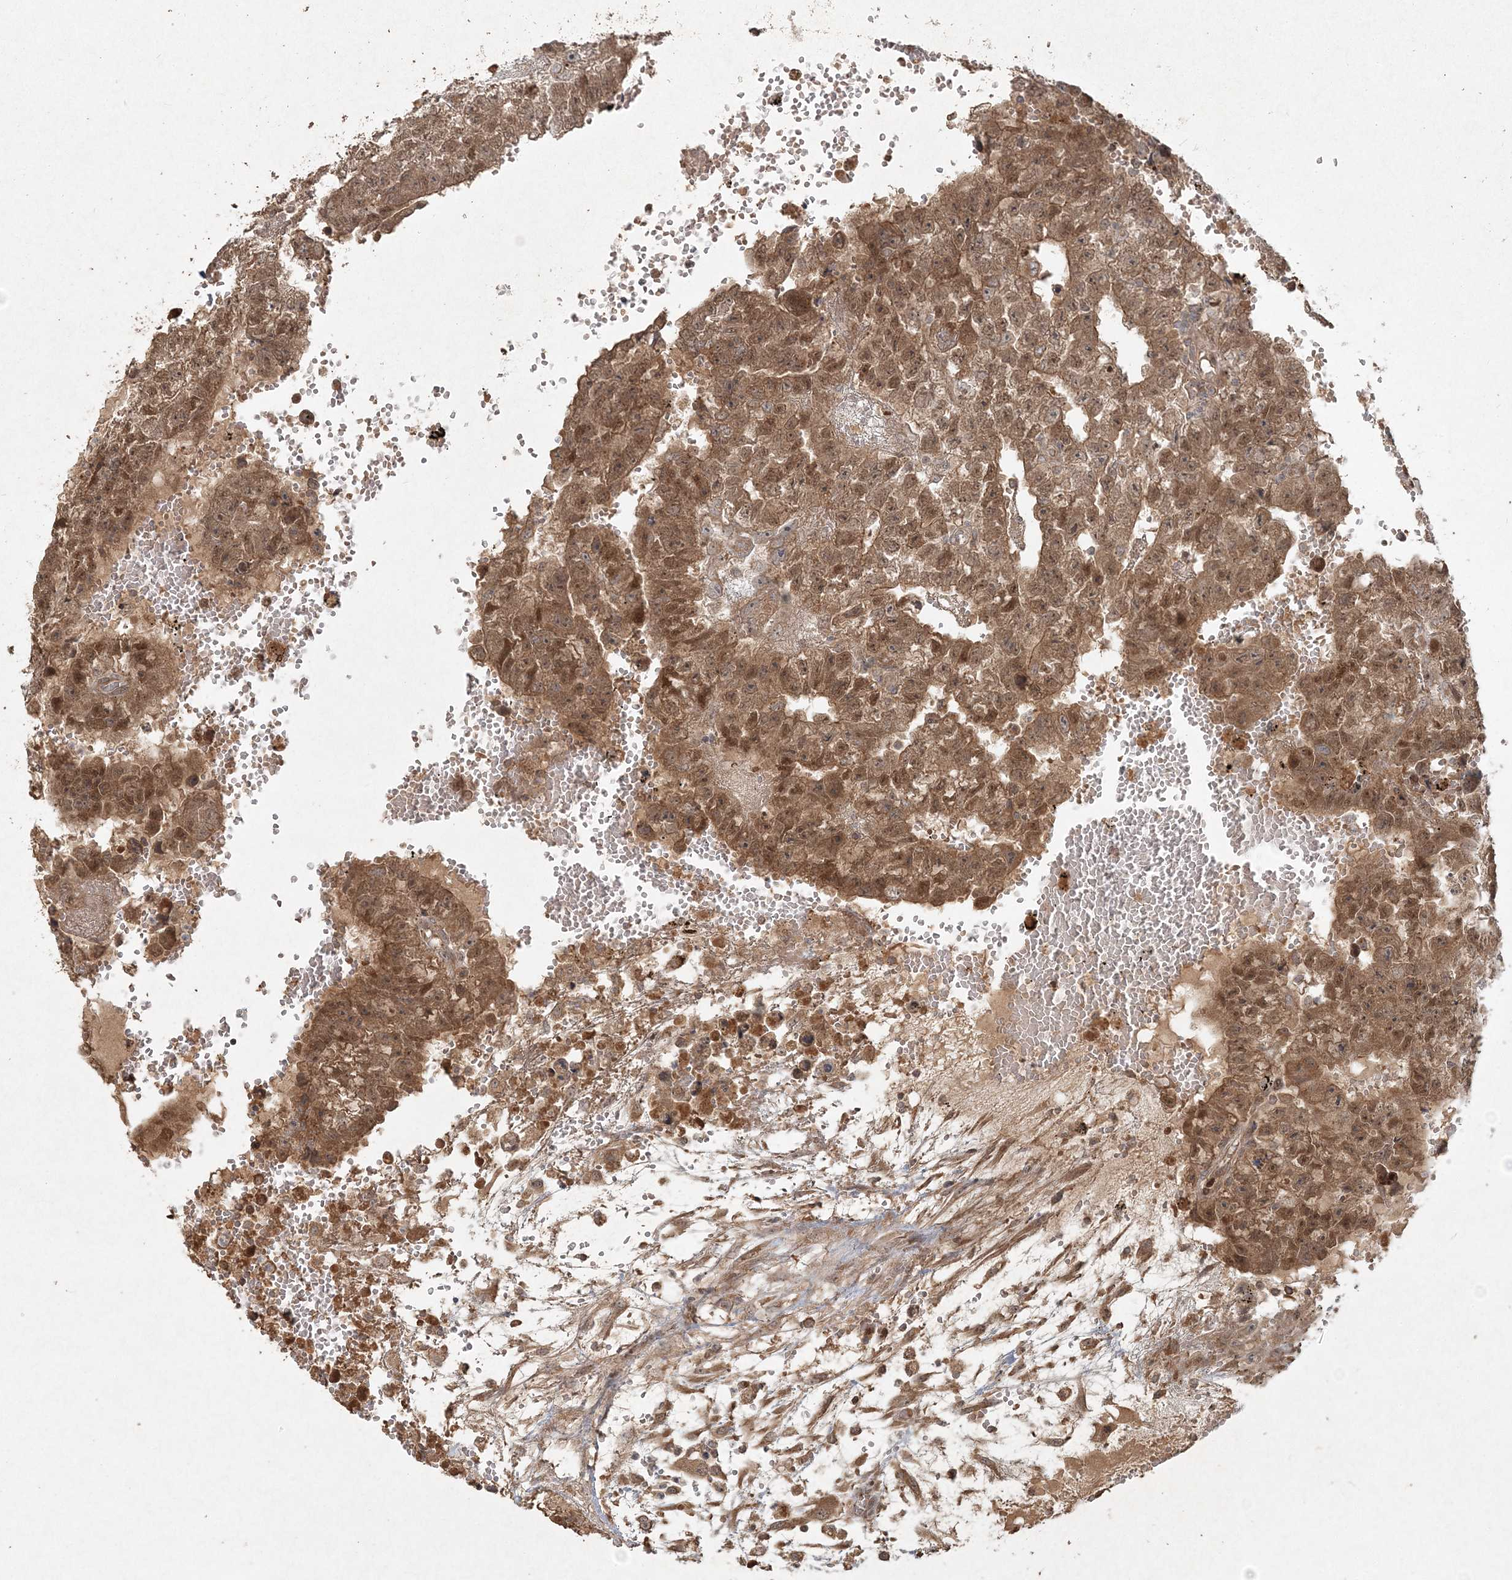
{"staining": {"intensity": "moderate", "quantity": ">75%", "location": "cytoplasmic/membranous,nuclear"}, "tissue": "testis cancer", "cell_type": "Tumor cells", "image_type": "cancer", "snomed": [{"axis": "morphology", "description": "Carcinoma, Embryonal, NOS"}, {"axis": "topography", "description": "Testis"}], "caption": "The histopathology image displays immunohistochemical staining of embryonal carcinoma (testis). There is moderate cytoplasmic/membranous and nuclear staining is appreciated in approximately >75% of tumor cells.", "gene": "ANAPC16", "patient": {"sex": "male", "age": 25}}